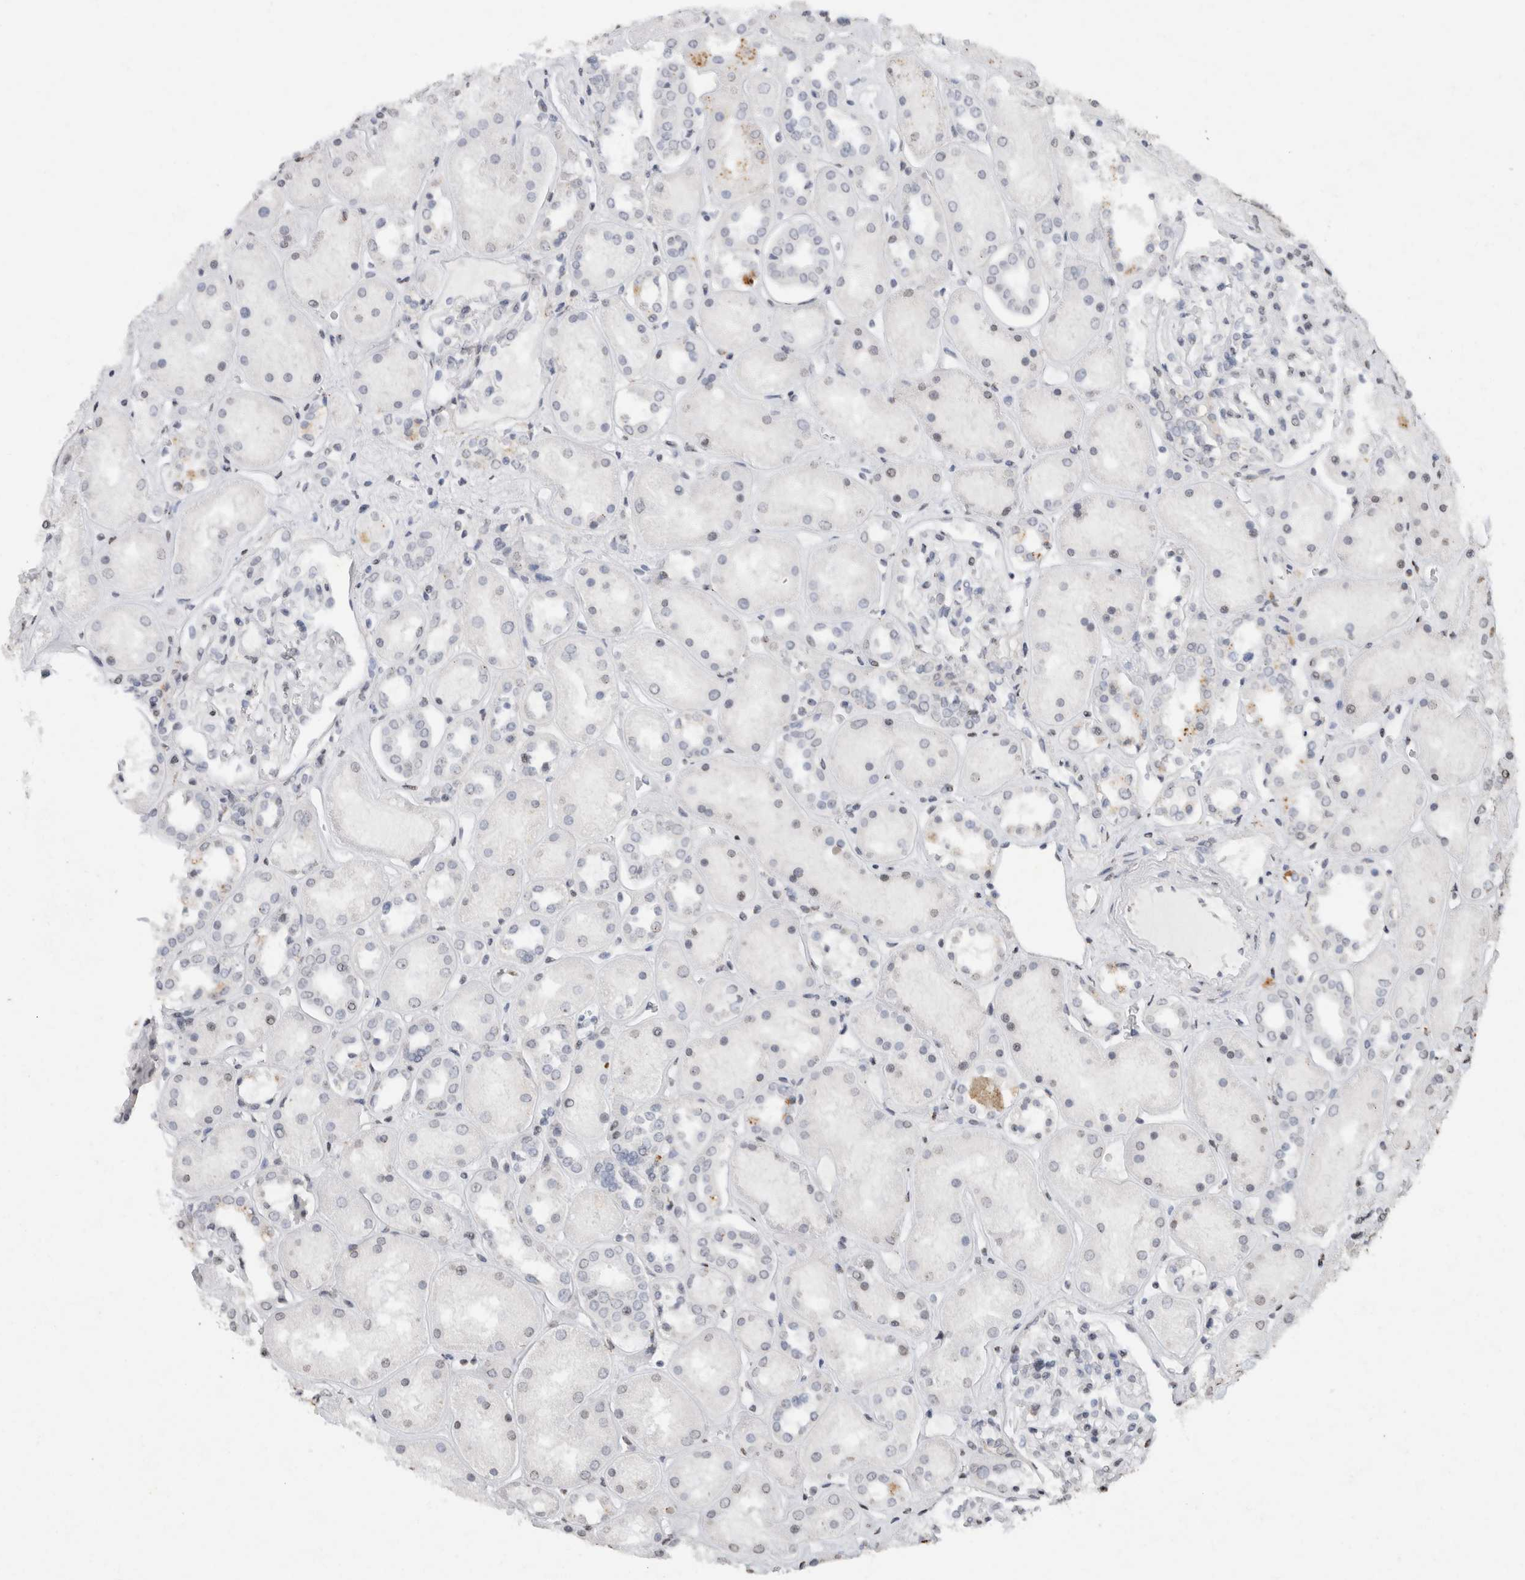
{"staining": {"intensity": "negative", "quantity": "none", "location": "none"}, "tissue": "kidney", "cell_type": "Cells in glomeruli", "image_type": "normal", "snomed": [{"axis": "morphology", "description": "Normal tissue, NOS"}, {"axis": "topography", "description": "Kidney"}], "caption": "Immunohistochemistry of unremarkable human kidney displays no staining in cells in glomeruli.", "gene": "CNTN1", "patient": {"sex": "male", "age": 70}}